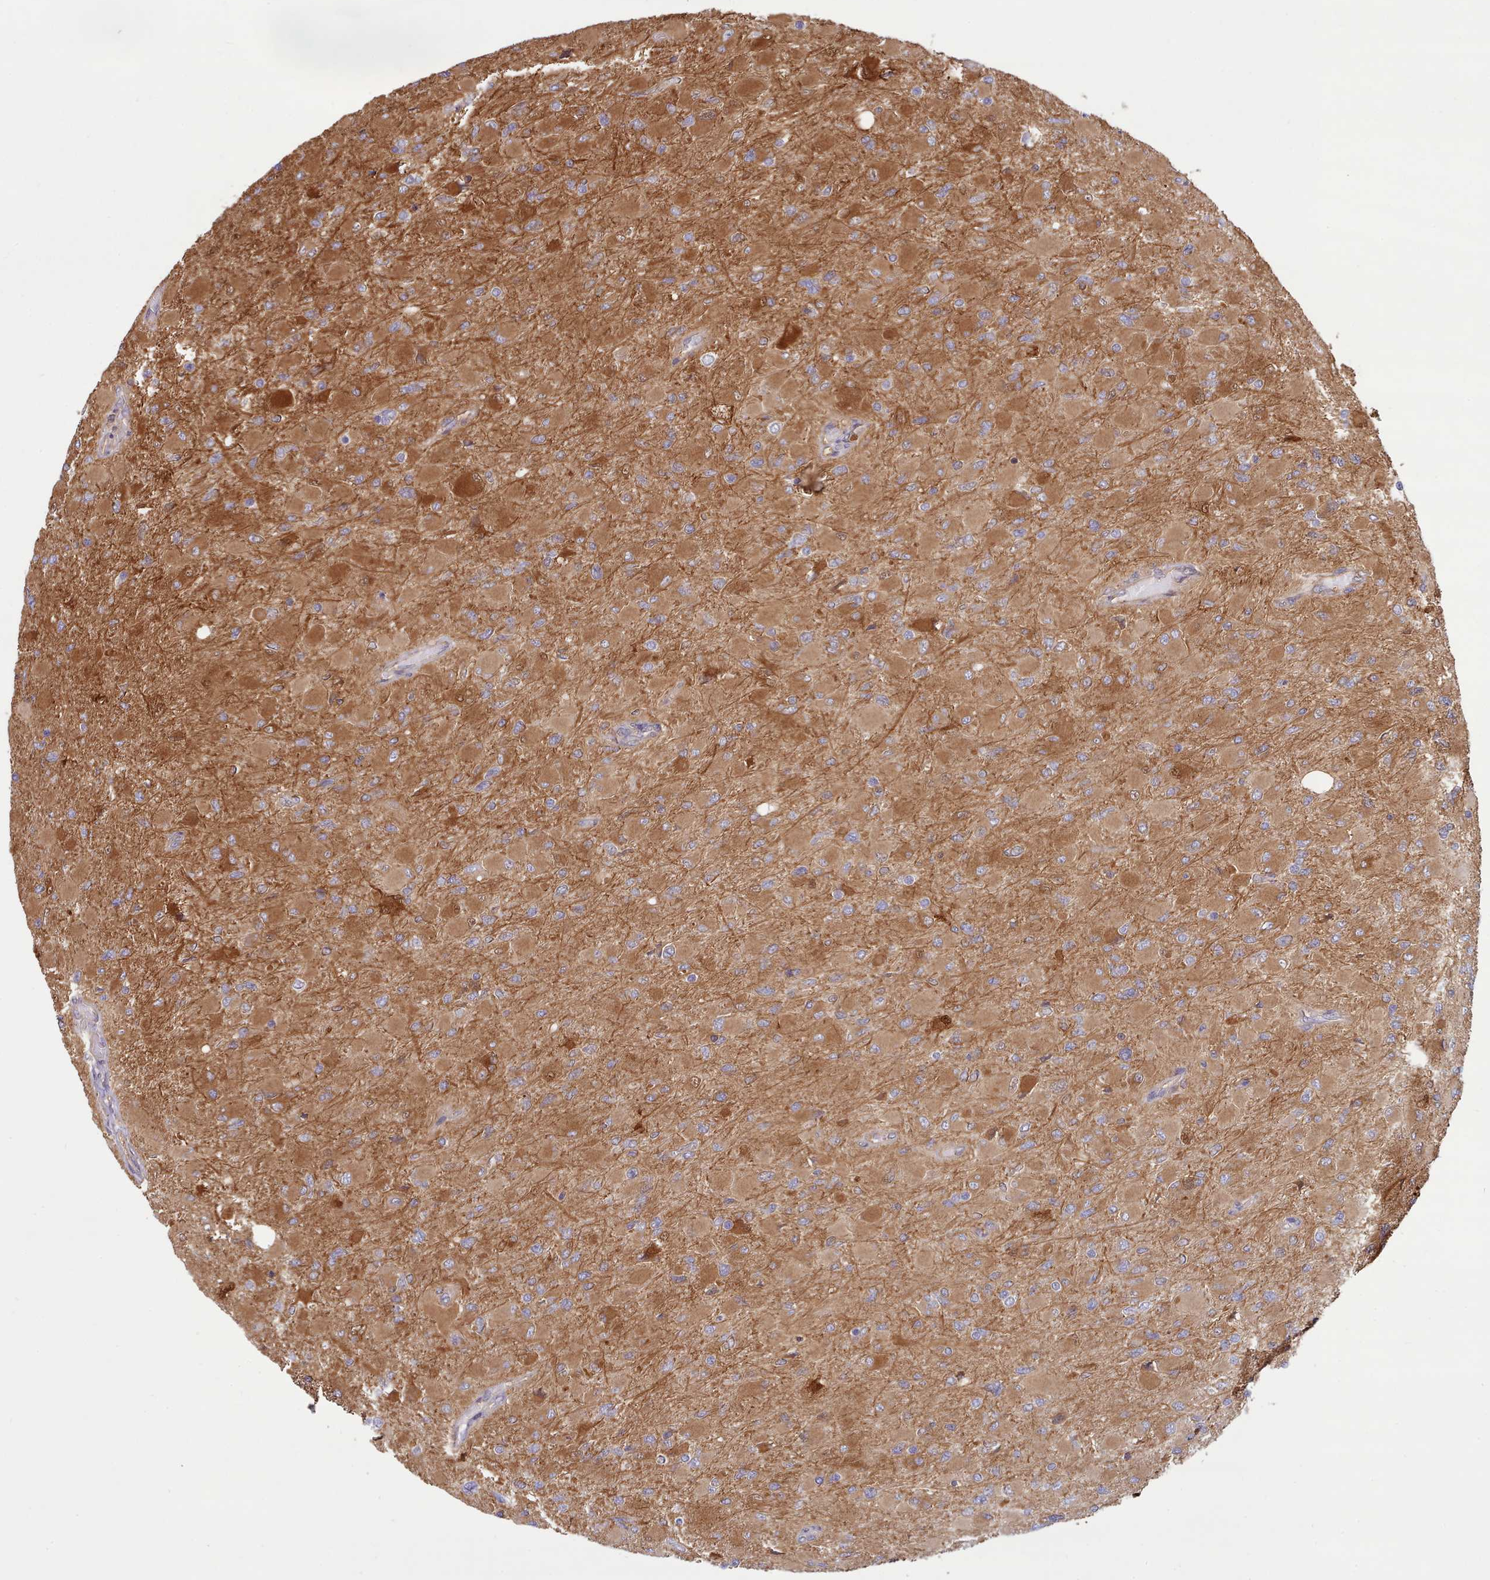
{"staining": {"intensity": "moderate", "quantity": "25%-75%", "location": "cytoplasmic/membranous"}, "tissue": "glioma", "cell_type": "Tumor cells", "image_type": "cancer", "snomed": [{"axis": "morphology", "description": "Glioma, malignant, High grade"}, {"axis": "topography", "description": "Cerebral cortex"}], "caption": "Moderate cytoplasmic/membranous protein expression is present in approximately 25%-75% of tumor cells in malignant high-grade glioma. Immunohistochemistry (ihc) stains the protein in brown and the nuclei are stained blue.", "gene": "SLC4A9", "patient": {"sex": "female", "age": 36}}